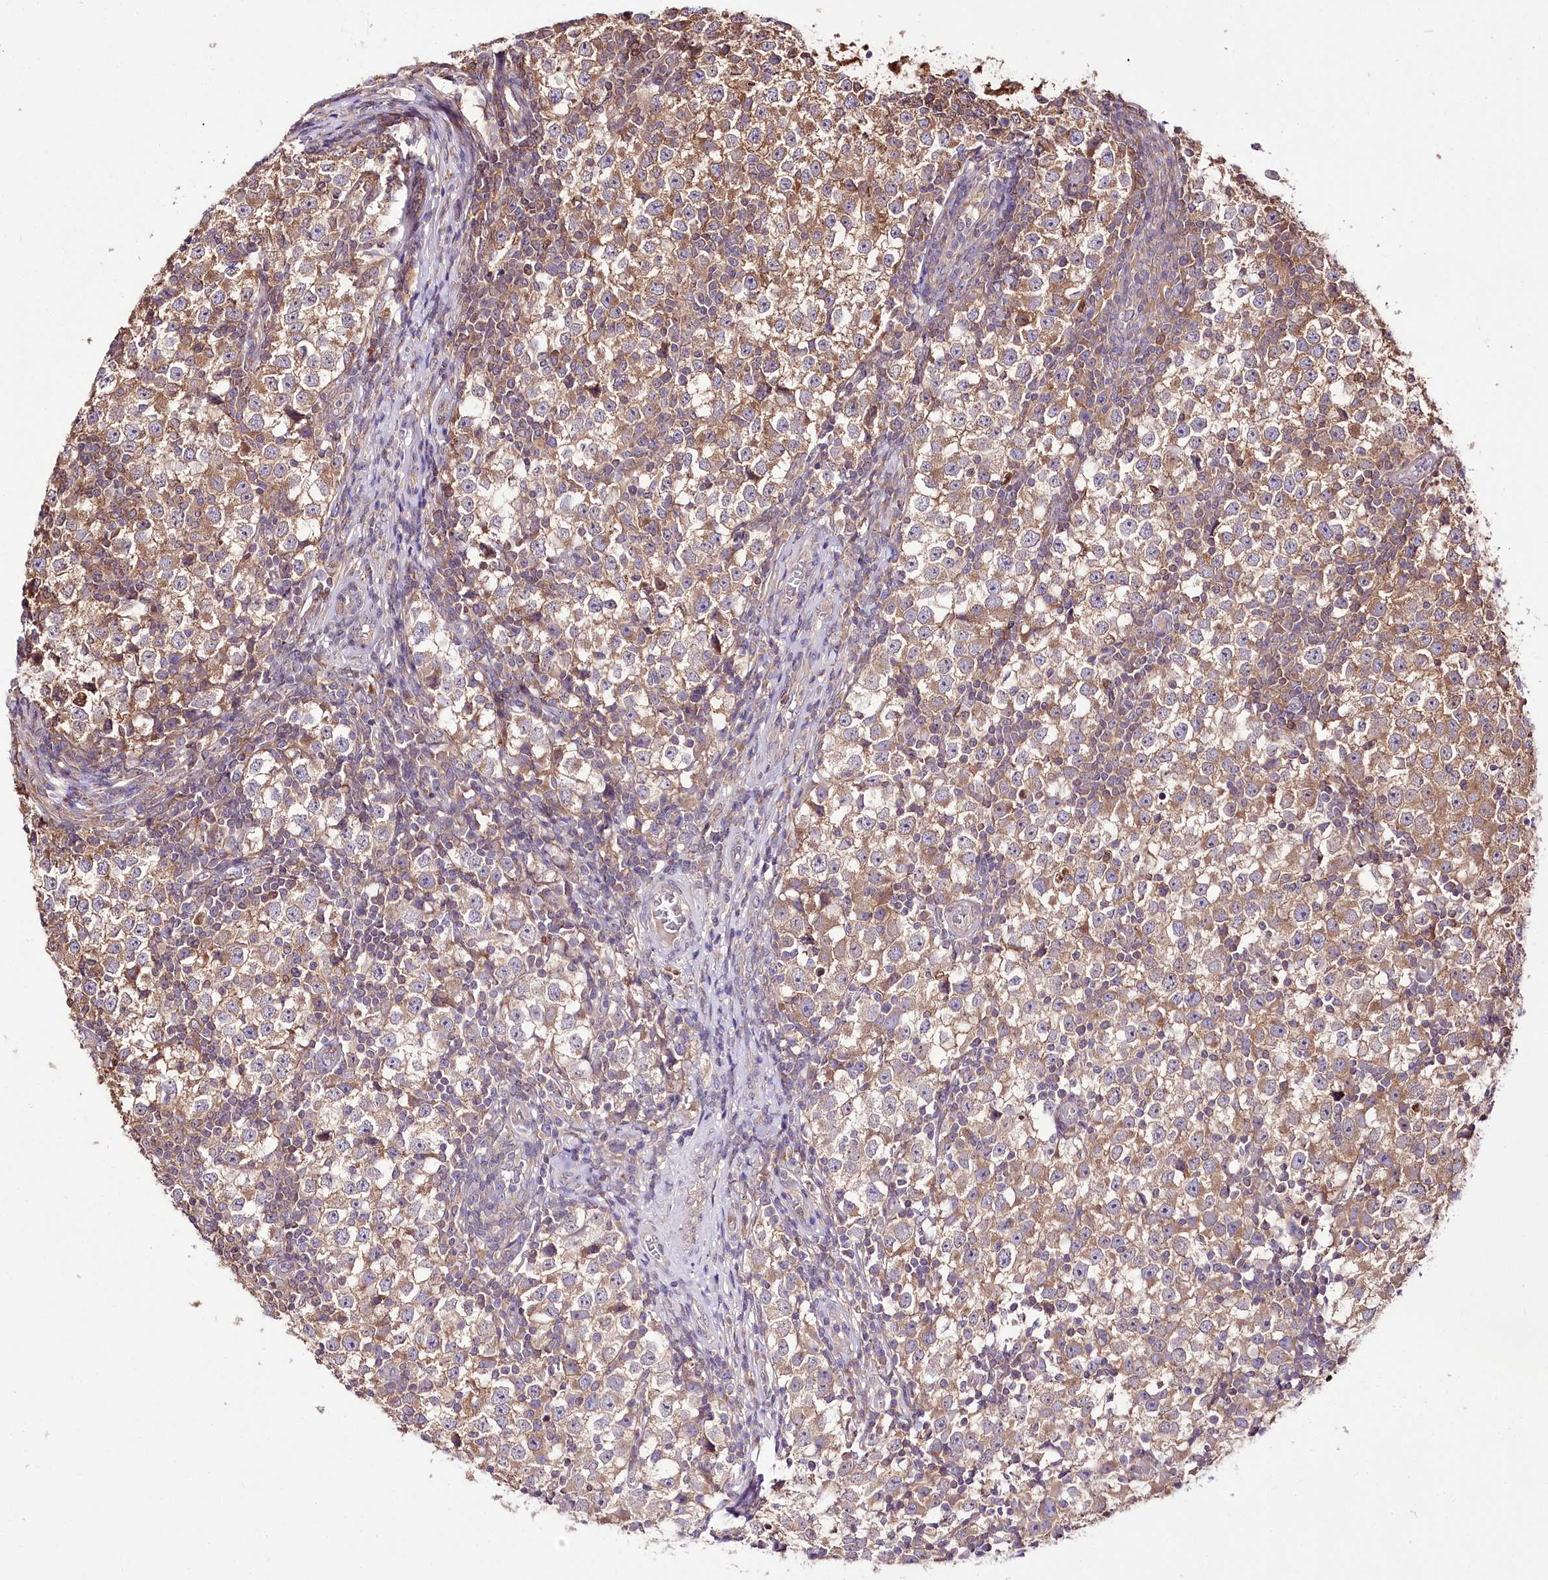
{"staining": {"intensity": "moderate", "quantity": ">75%", "location": "cytoplasmic/membranous"}, "tissue": "testis cancer", "cell_type": "Tumor cells", "image_type": "cancer", "snomed": [{"axis": "morphology", "description": "Seminoma, NOS"}, {"axis": "topography", "description": "Testis"}], "caption": "Protein expression by IHC reveals moderate cytoplasmic/membranous staining in approximately >75% of tumor cells in seminoma (testis).", "gene": "UGP2", "patient": {"sex": "male", "age": 65}}